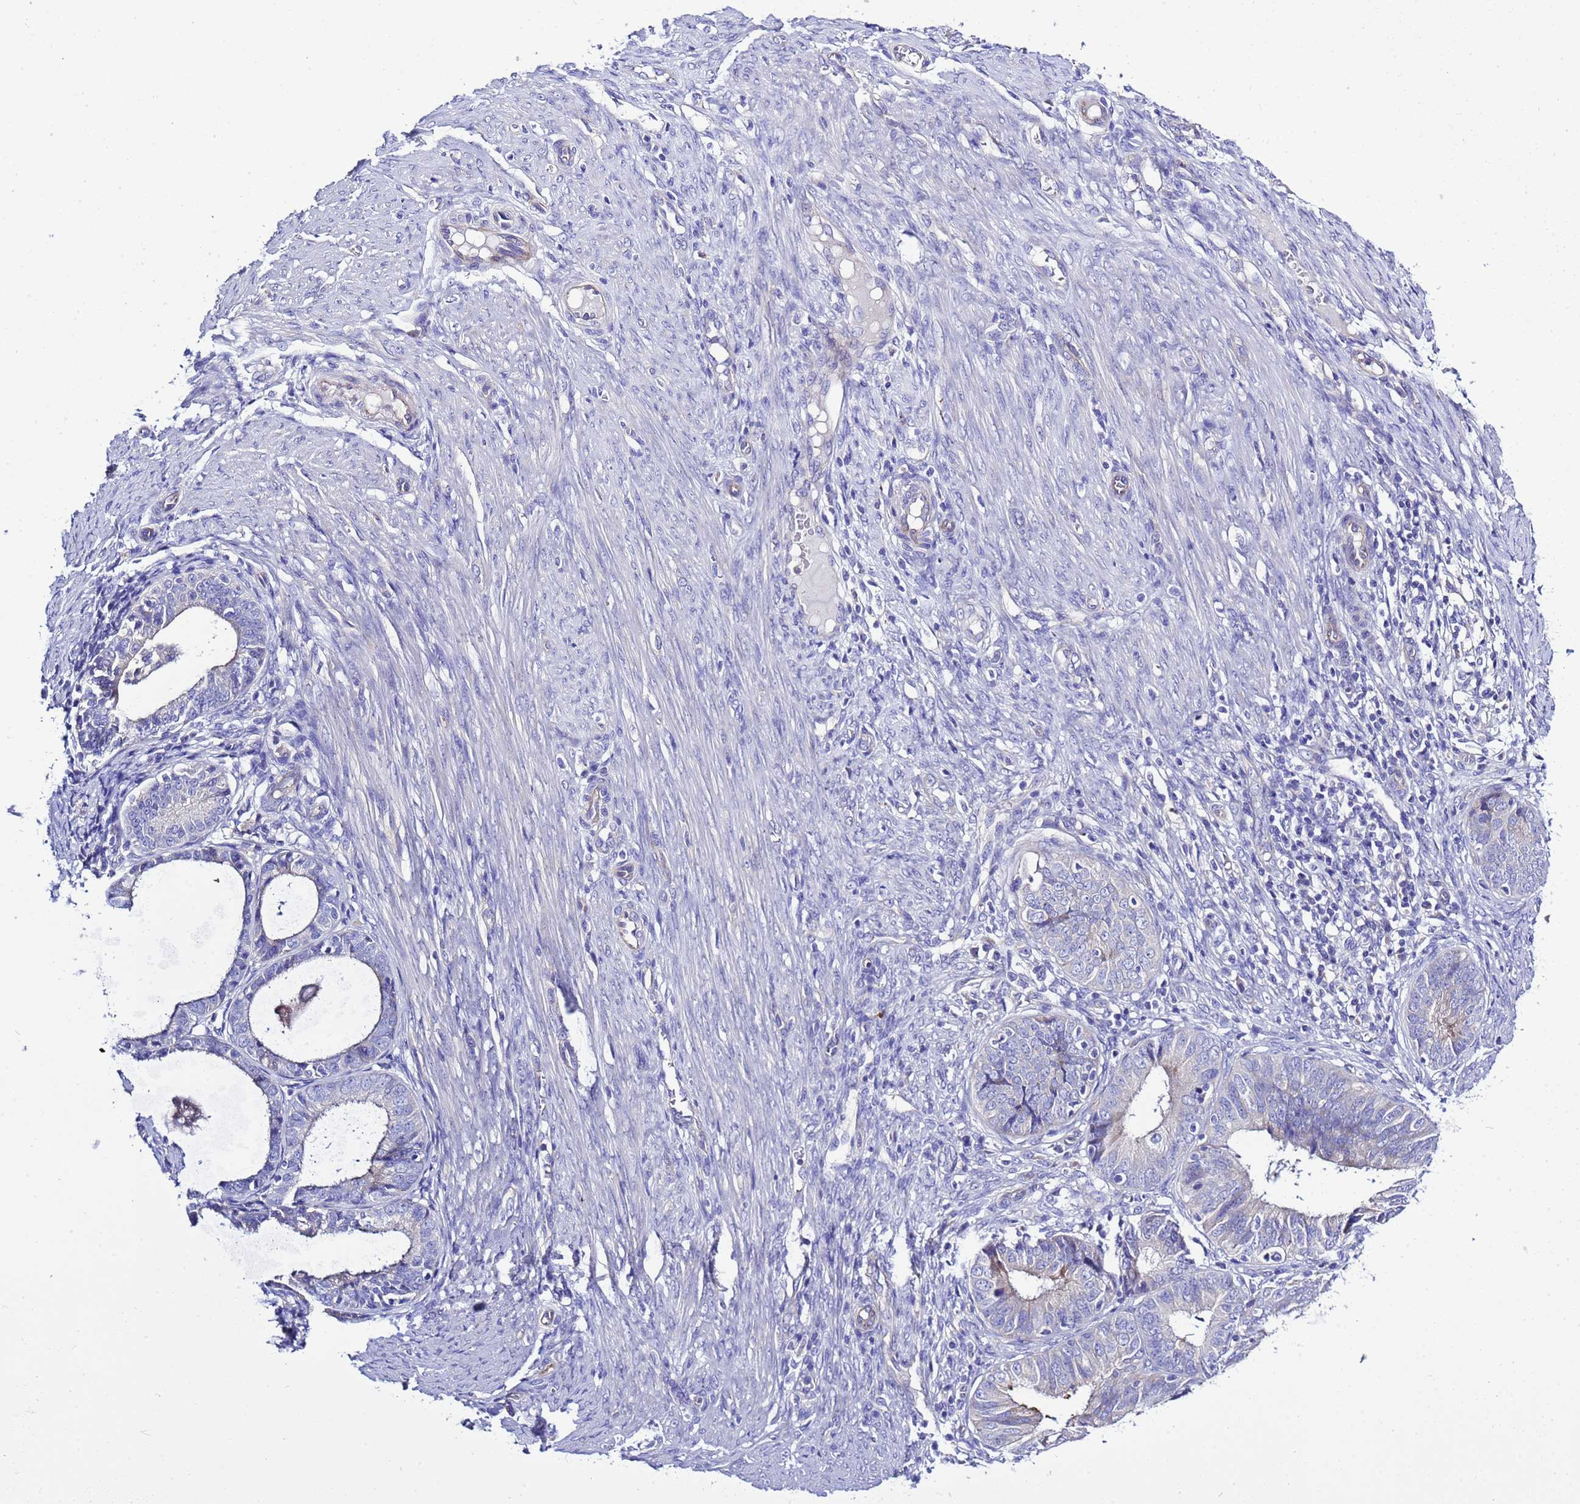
{"staining": {"intensity": "negative", "quantity": "none", "location": "none"}, "tissue": "endometrial cancer", "cell_type": "Tumor cells", "image_type": "cancer", "snomed": [{"axis": "morphology", "description": "Adenocarcinoma, NOS"}, {"axis": "topography", "description": "Endometrium"}], "caption": "This is an immunohistochemistry (IHC) image of endometrial adenocarcinoma. There is no staining in tumor cells.", "gene": "KICS2", "patient": {"sex": "female", "age": 51}}